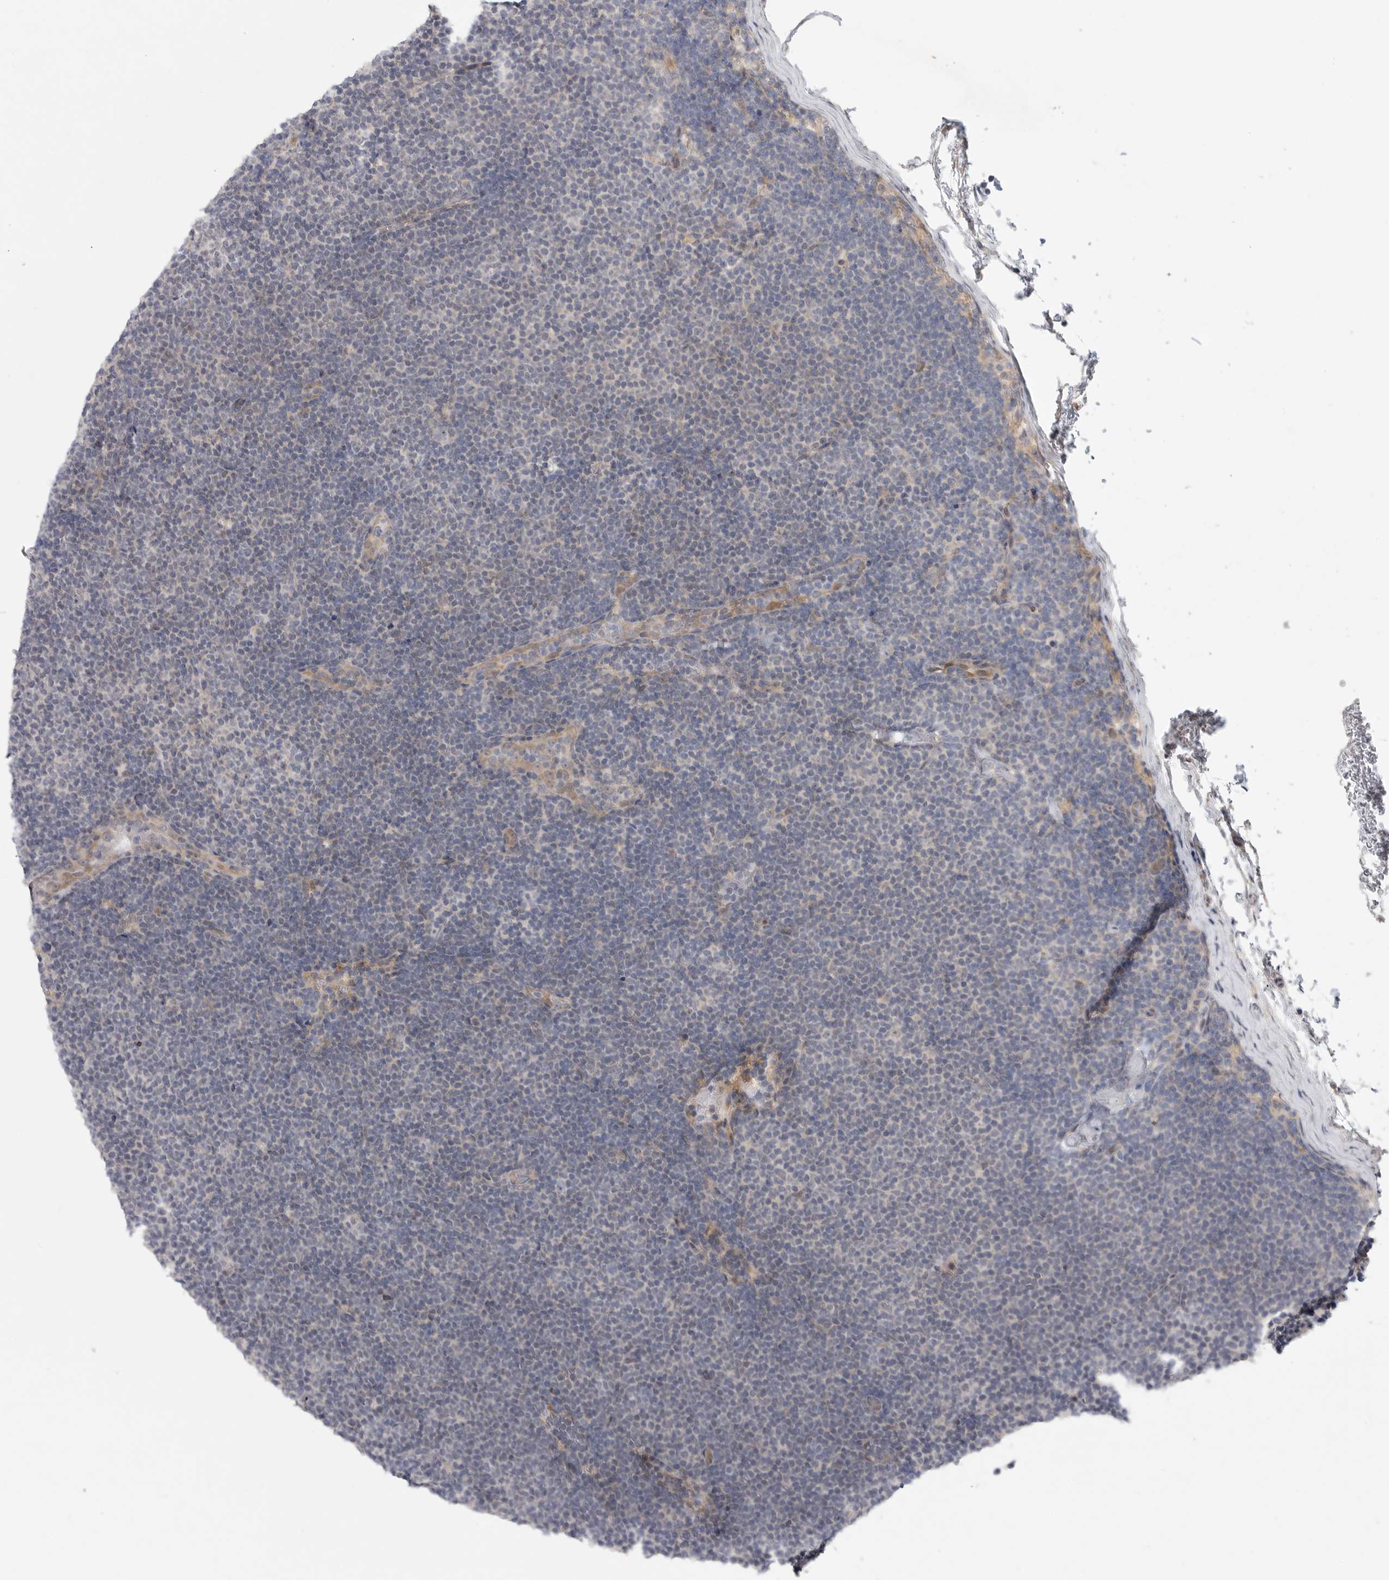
{"staining": {"intensity": "negative", "quantity": "none", "location": "none"}, "tissue": "lymphoma", "cell_type": "Tumor cells", "image_type": "cancer", "snomed": [{"axis": "morphology", "description": "Malignant lymphoma, non-Hodgkin's type, Low grade"}, {"axis": "topography", "description": "Lymph node"}], "caption": "This photomicrograph is of lymphoma stained with immunohistochemistry (IHC) to label a protein in brown with the nuclei are counter-stained blue. There is no staining in tumor cells.", "gene": "FBXO43", "patient": {"sex": "female", "age": 53}}